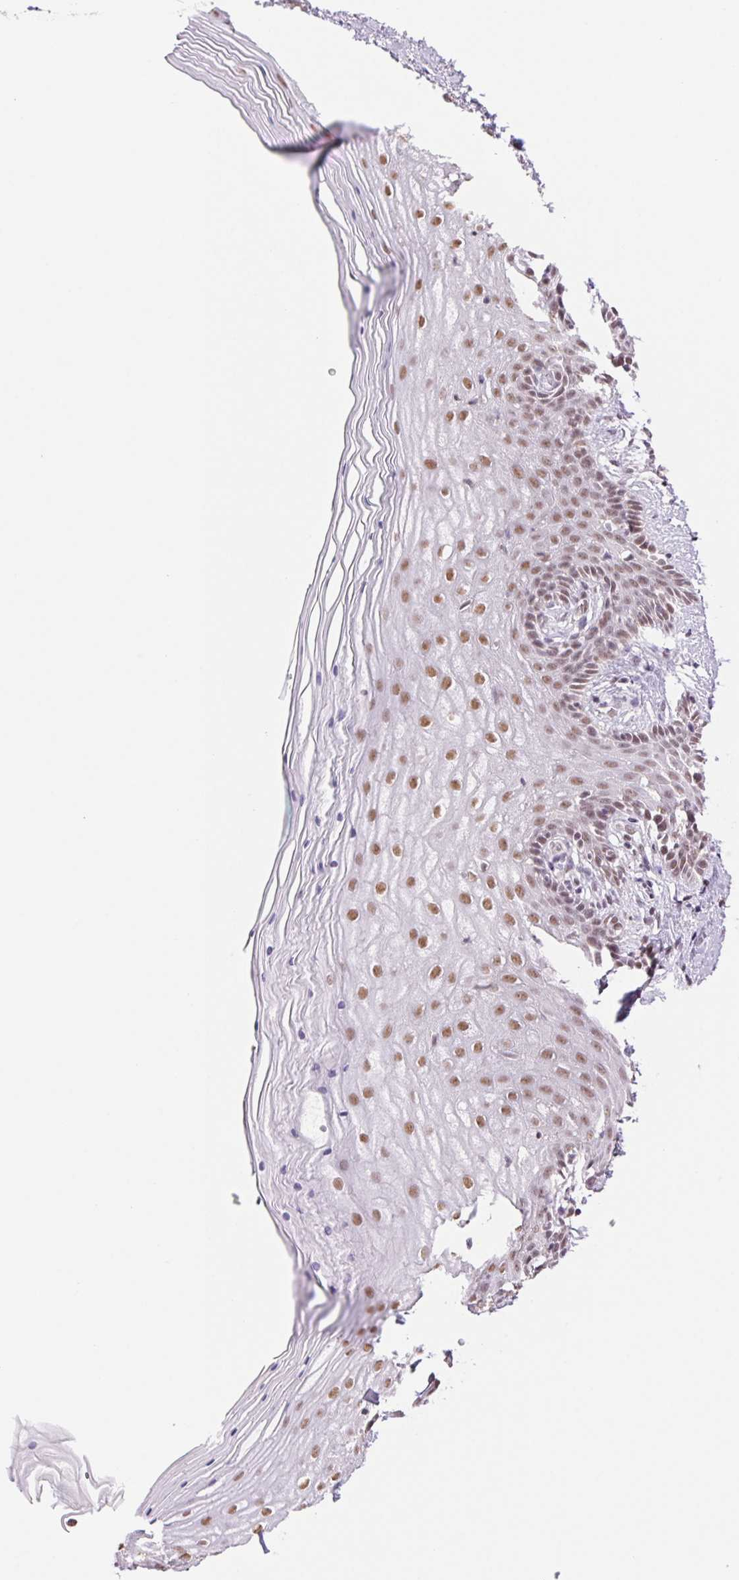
{"staining": {"intensity": "moderate", "quantity": ">75%", "location": "nuclear"}, "tissue": "vagina", "cell_type": "Squamous epithelial cells", "image_type": "normal", "snomed": [{"axis": "morphology", "description": "Normal tissue, NOS"}, {"axis": "topography", "description": "Vagina"}], "caption": "A high-resolution photomicrograph shows immunohistochemistry staining of normal vagina, which reveals moderate nuclear expression in about >75% of squamous epithelial cells.", "gene": "RPRD1B", "patient": {"sex": "female", "age": 45}}